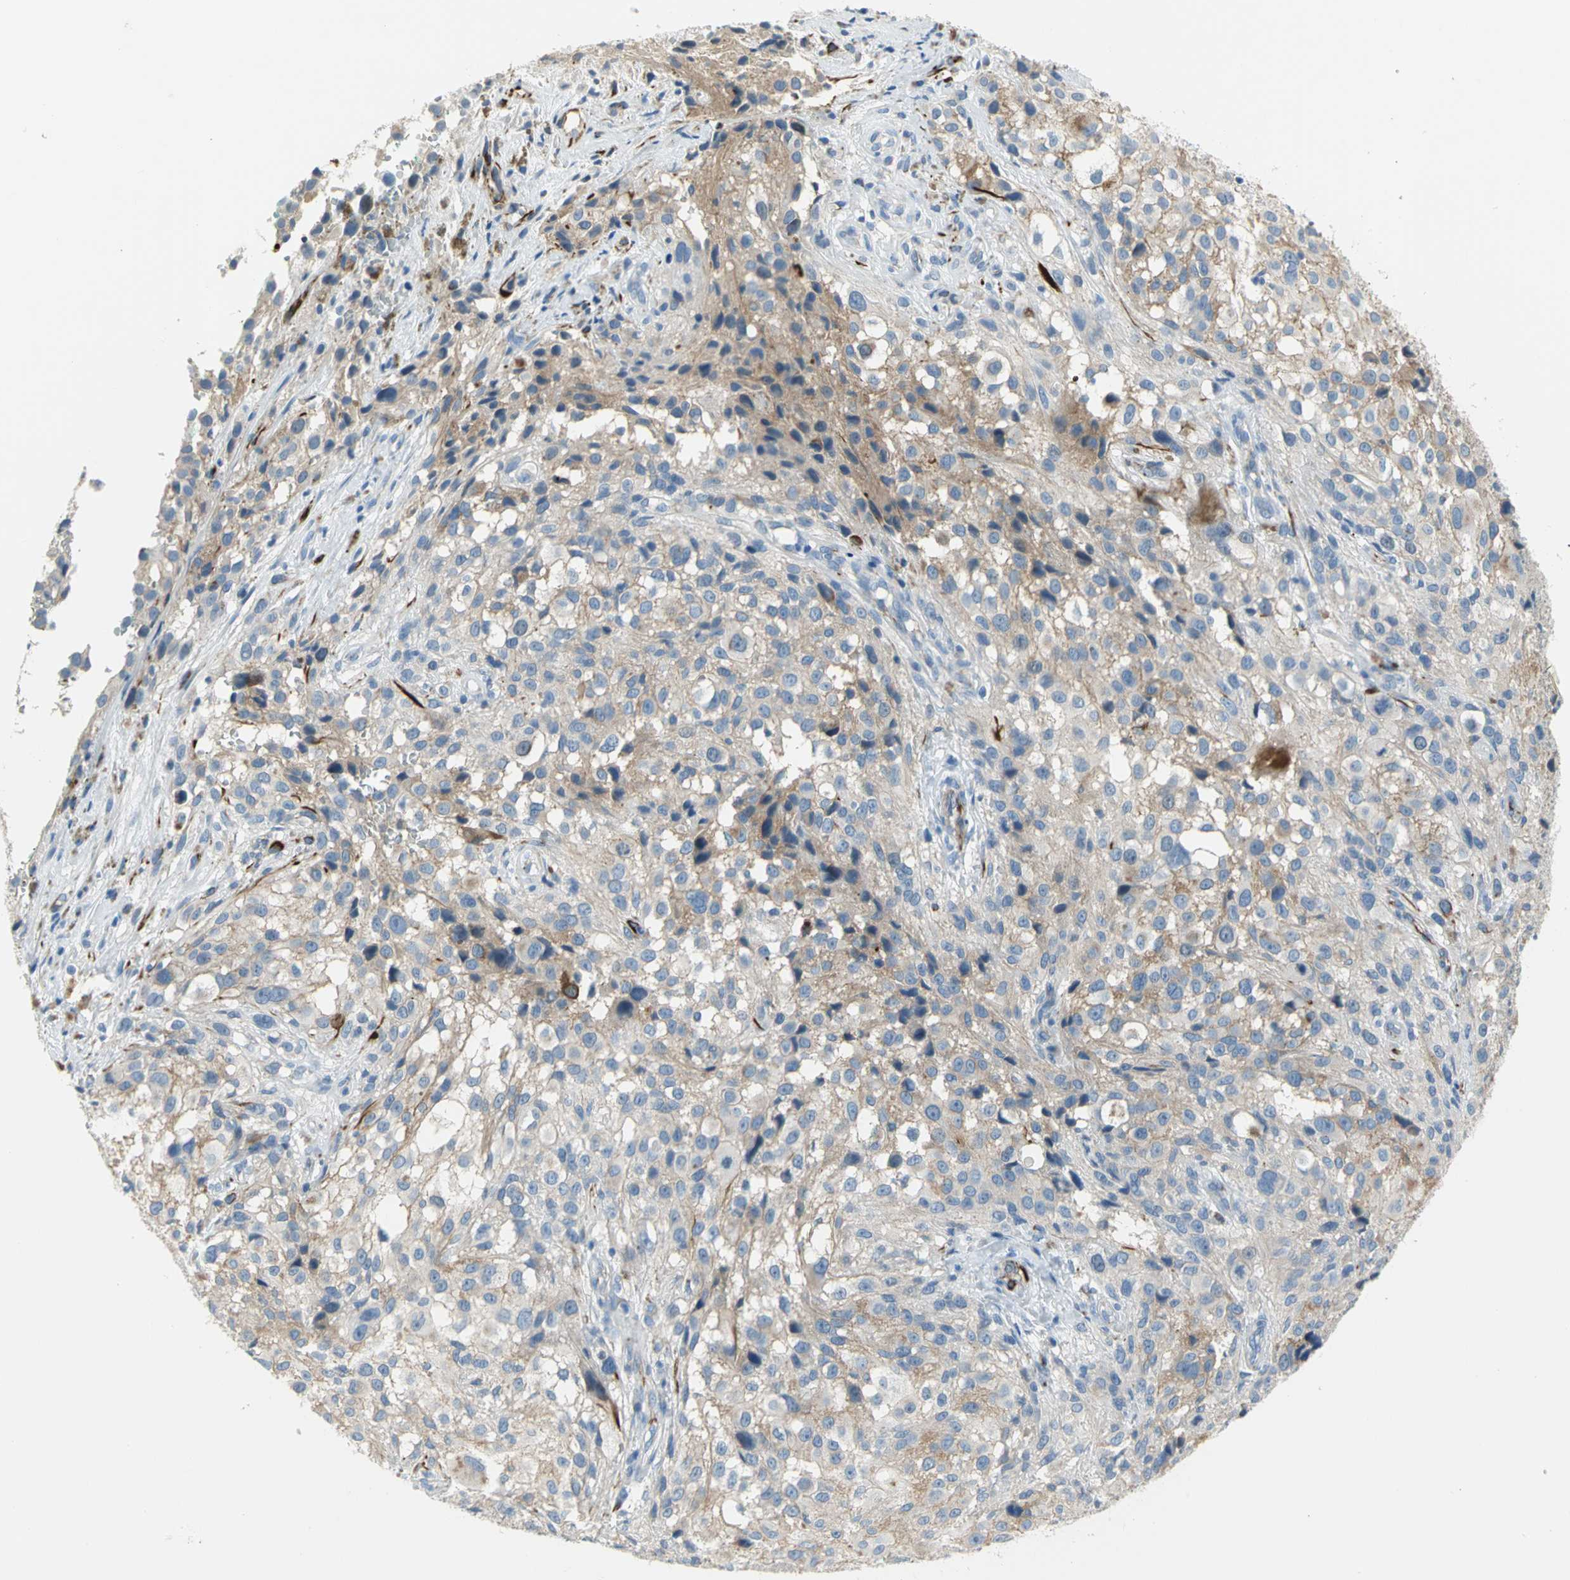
{"staining": {"intensity": "moderate", "quantity": ">75%", "location": "cytoplasmic/membranous"}, "tissue": "melanoma", "cell_type": "Tumor cells", "image_type": "cancer", "snomed": [{"axis": "morphology", "description": "Necrosis, NOS"}, {"axis": "morphology", "description": "Malignant melanoma, NOS"}, {"axis": "topography", "description": "Skin"}], "caption": "A brown stain labels moderate cytoplasmic/membranous staining of a protein in human malignant melanoma tumor cells. (DAB (3,3'-diaminobenzidine) = brown stain, brightfield microscopy at high magnification).", "gene": "ALOX15", "patient": {"sex": "female", "age": 87}}